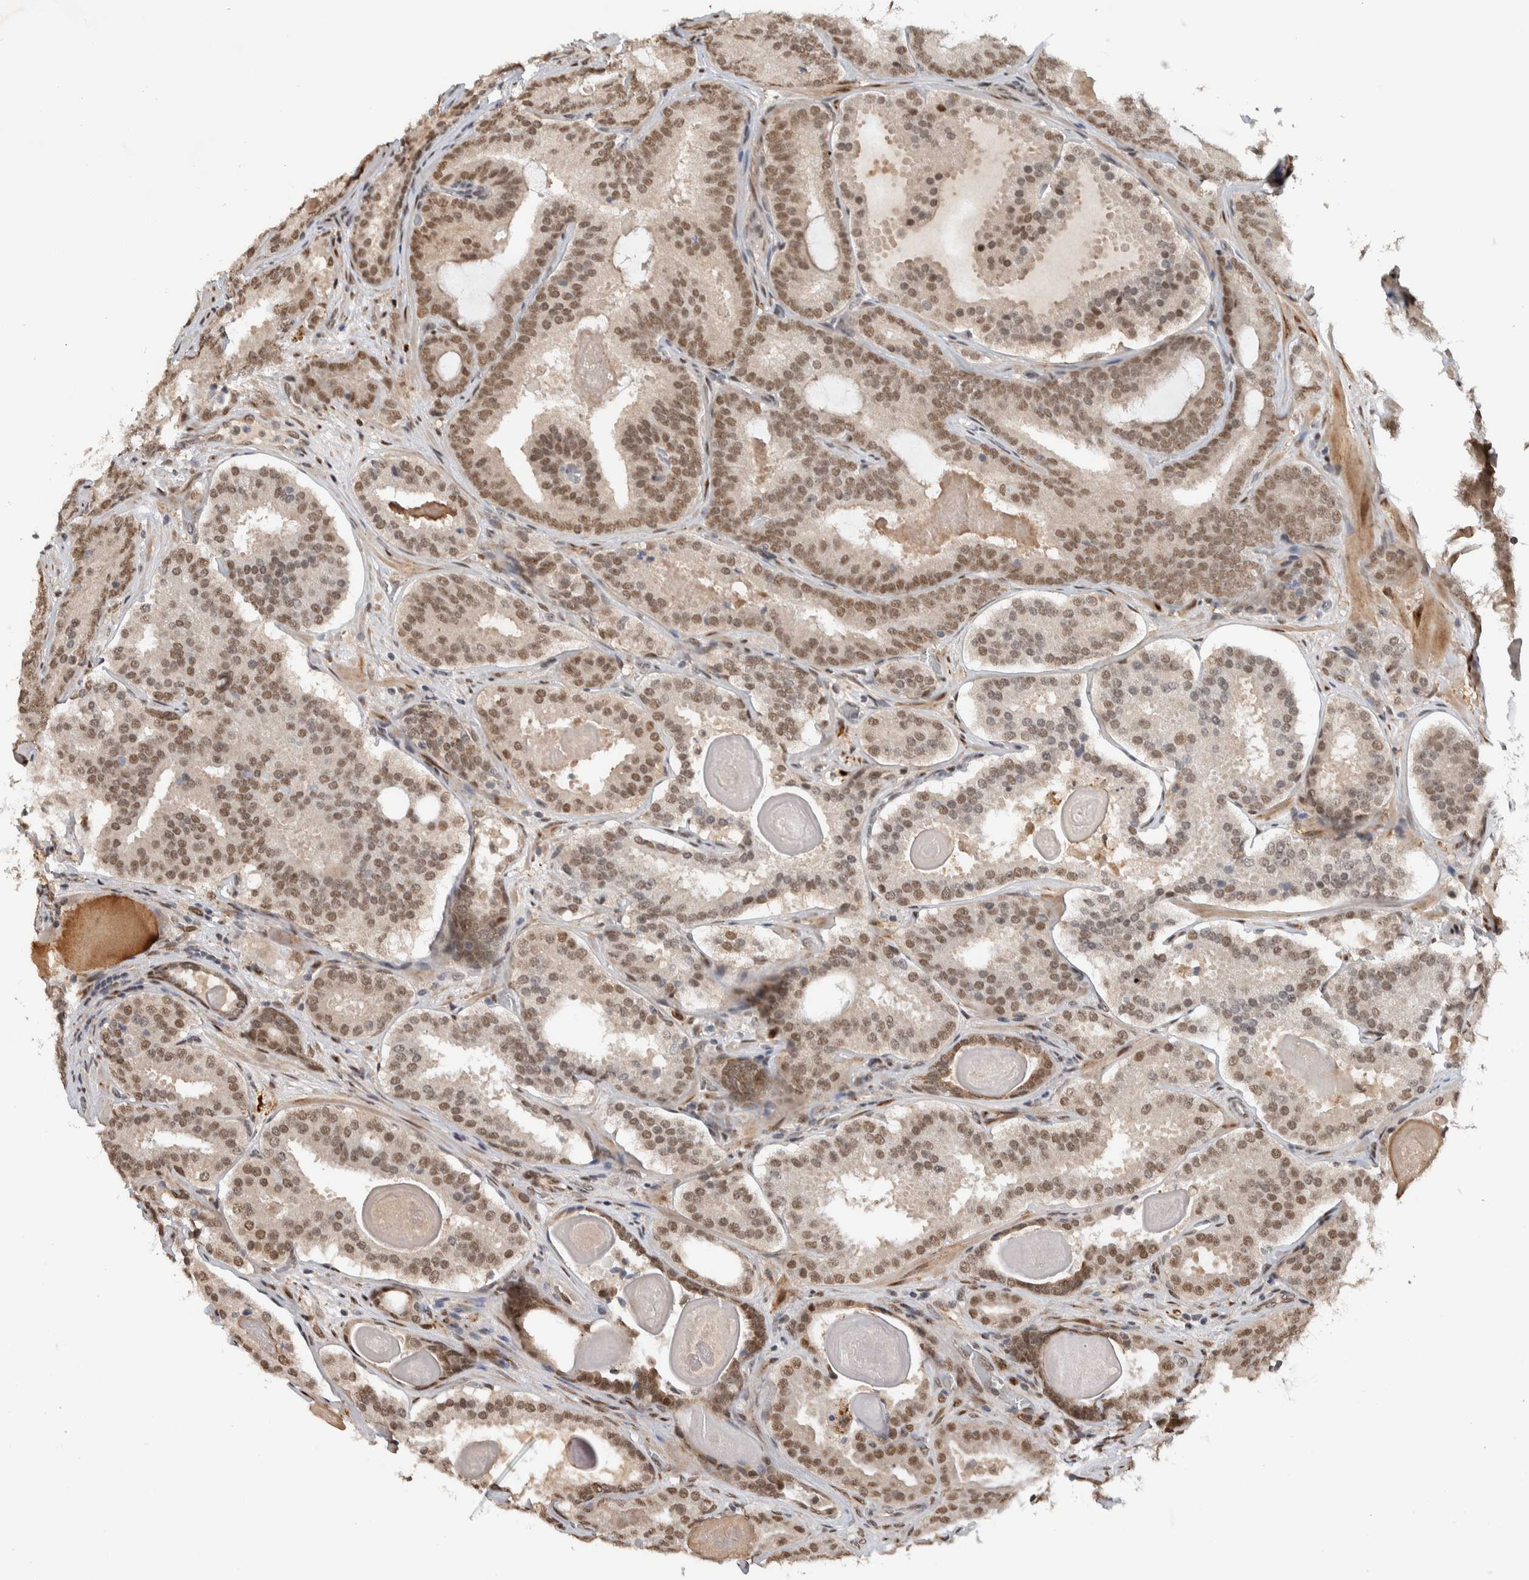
{"staining": {"intensity": "moderate", "quantity": ">75%", "location": "nuclear"}, "tissue": "prostate cancer", "cell_type": "Tumor cells", "image_type": "cancer", "snomed": [{"axis": "morphology", "description": "Adenocarcinoma, High grade"}, {"axis": "topography", "description": "Prostate"}], "caption": "Prostate cancer stained with IHC reveals moderate nuclear expression in approximately >75% of tumor cells.", "gene": "TNRC18", "patient": {"sex": "male", "age": 60}}